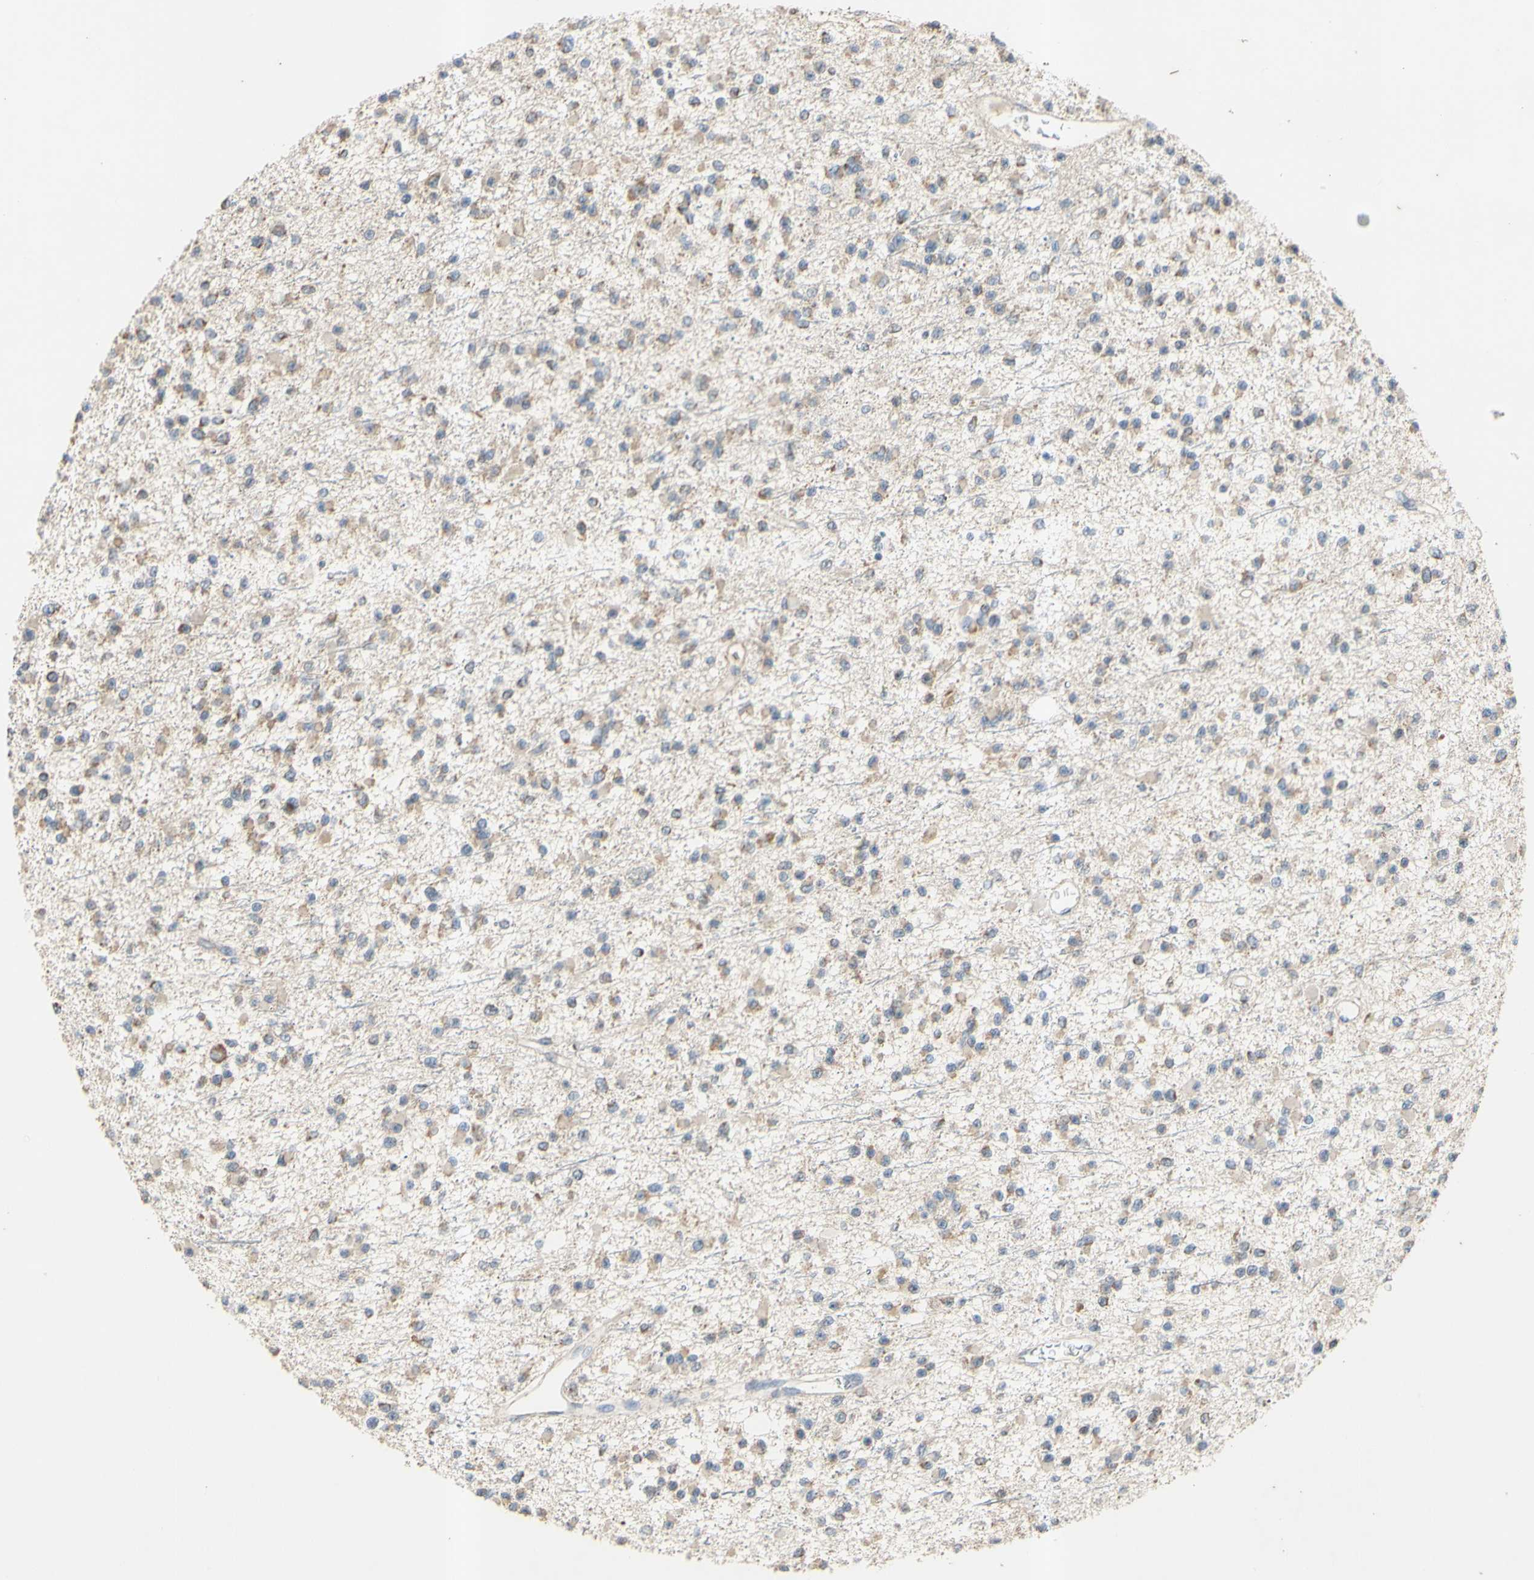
{"staining": {"intensity": "moderate", "quantity": "25%-75%", "location": "cytoplasmic/membranous"}, "tissue": "glioma", "cell_type": "Tumor cells", "image_type": "cancer", "snomed": [{"axis": "morphology", "description": "Glioma, malignant, Low grade"}, {"axis": "topography", "description": "Brain"}], "caption": "Malignant low-grade glioma was stained to show a protein in brown. There is medium levels of moderate cytoplasmic/membranous staining in about 25%-75% of tumor cells.", "gene": "PTGIS", "patient": {"sex": "female", "age": 22}}